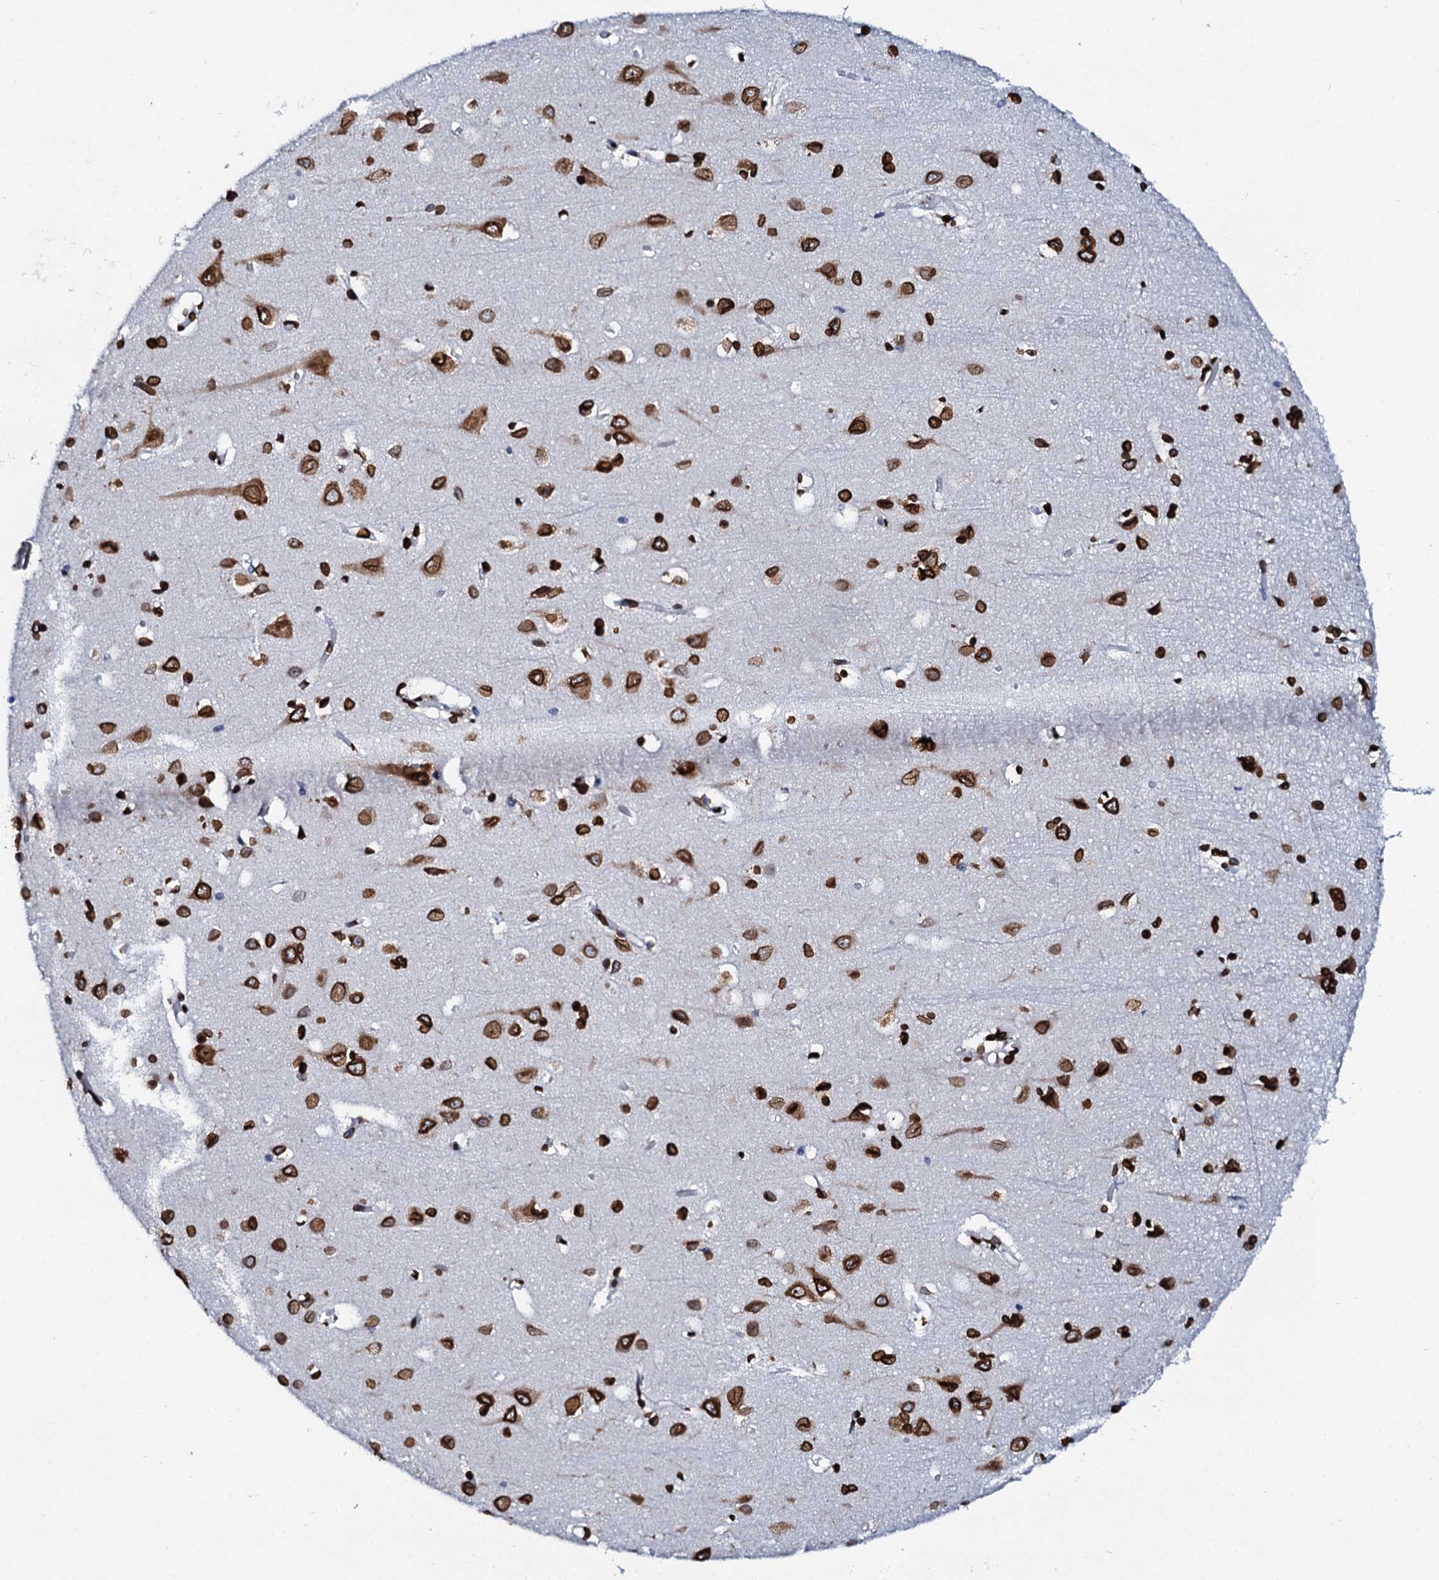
{"staining": {"intensity": "strong", "quantity": ">75%", "location": "nuclear"}, "tissue": "cerebral cortex", "cell_type": "Endothelial cells", "image_type": "normal", "snomed": [{"axis": "morphology", "description": "Normal tissue, NOS"}, {"axis": "topography", "description": "Cerebral cortex"}], "caption": "DAB immunohistochemical staining of benign human cerebral cortex shows strong nuclear protein expression in about >75% of endothelial cells.", "gene": "KATNAL2", "patient": {"sex": "female", "age": 64}}